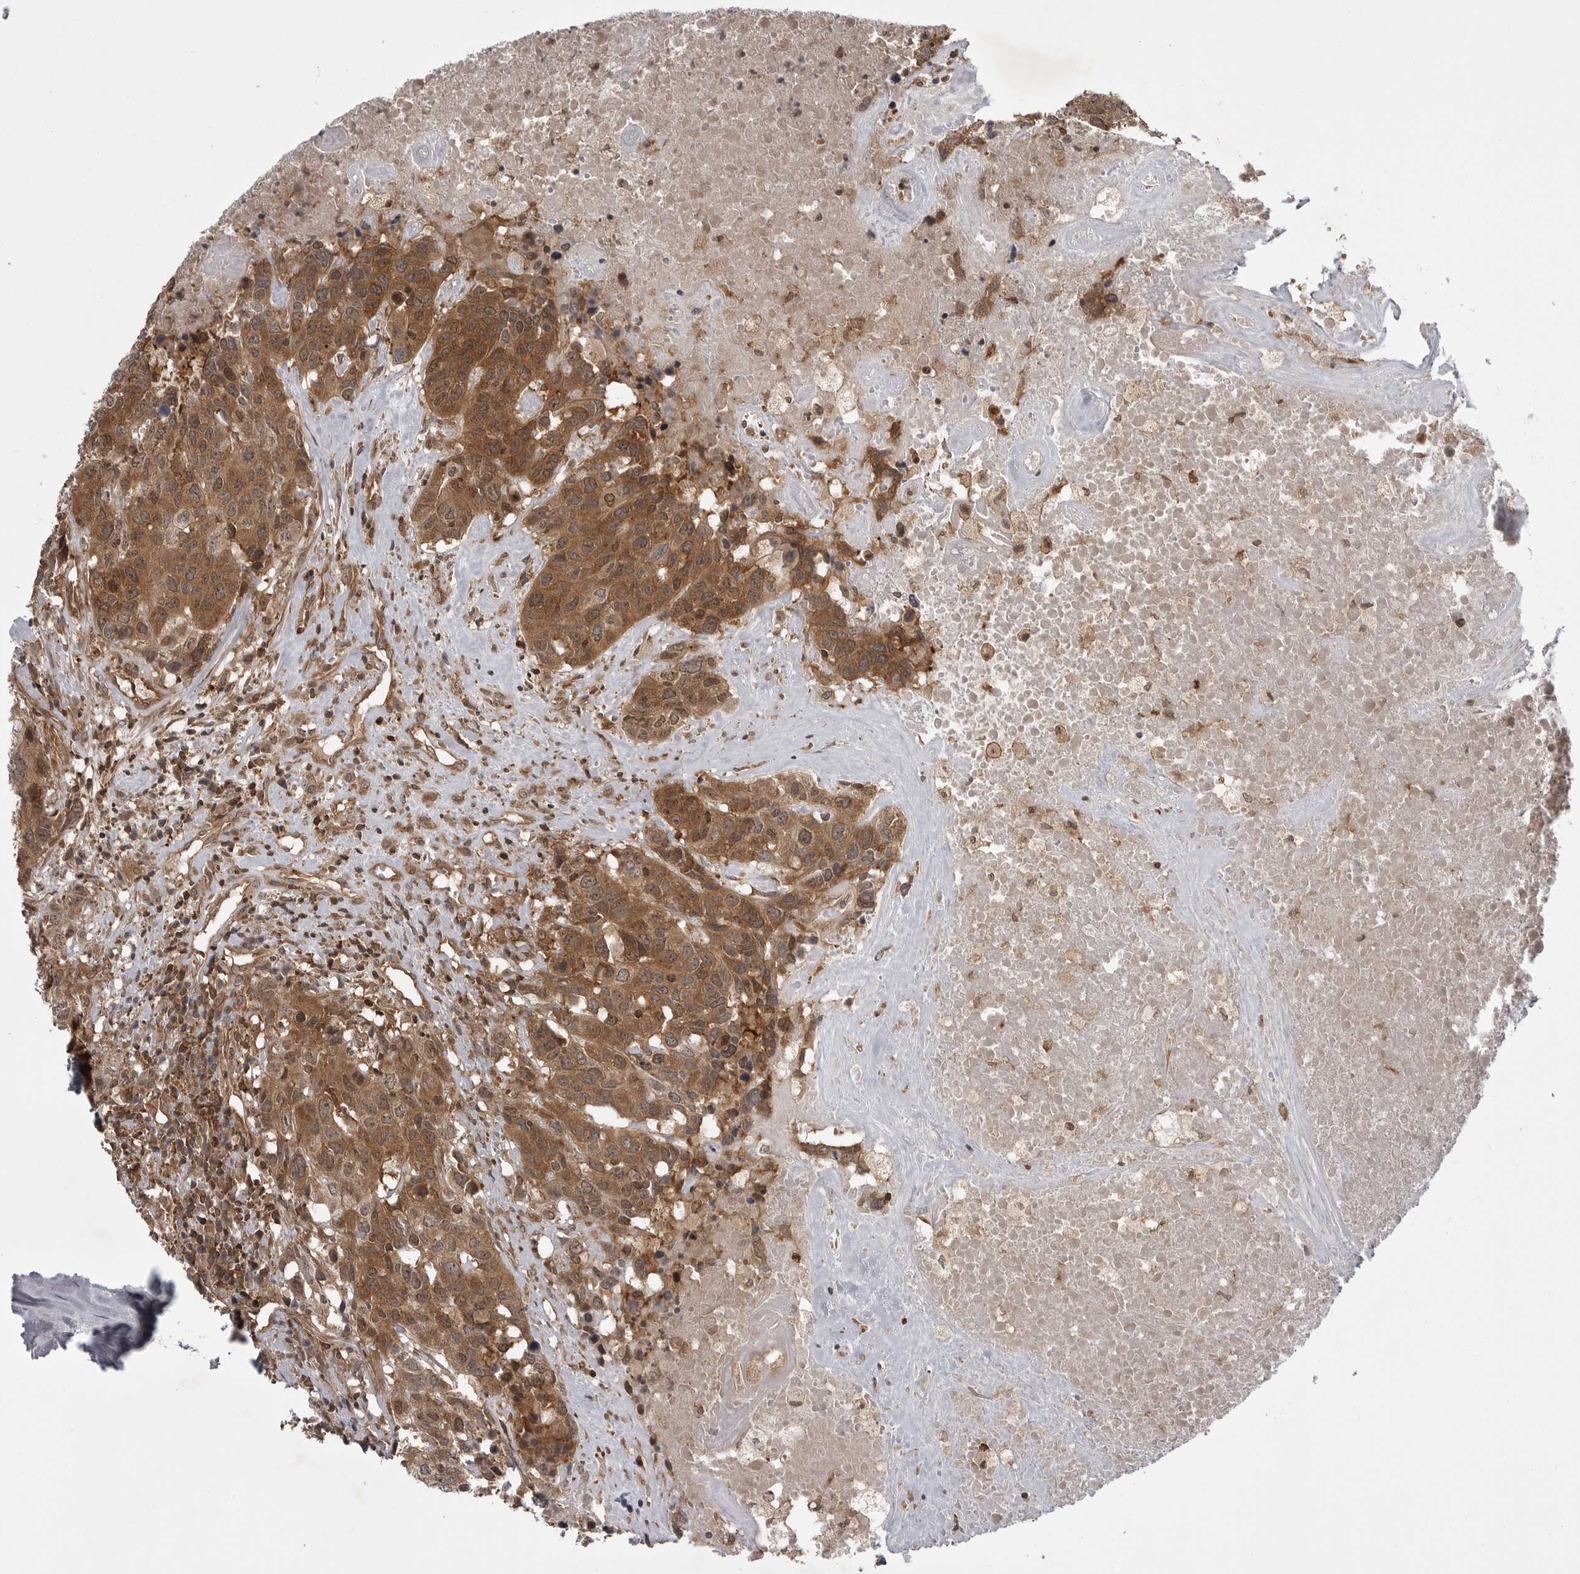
{"staining": {"intensity": "moderate", "quantity": ">75%", "location": "cytoplasmic/membranous,nuclear"}, "tissue": "head and neck cancer", "cell_type": "Tumor cells", "image_type": "cancer", "snomed": [{"axis": "morphology", "description": "Squamous cell carcinoma, NOS"}, {"axis": "topography", "description": "Head-Neck"}], "caption": "Immunohistochemical staining of human head and neck squamous cell carcinoma demonstrates moderate cytoplasmic/membranous and nuclear protein positivity in about >75% of tumor cells.", "gene": "STK24", "patient": {"sex": "male", "age": 66}}